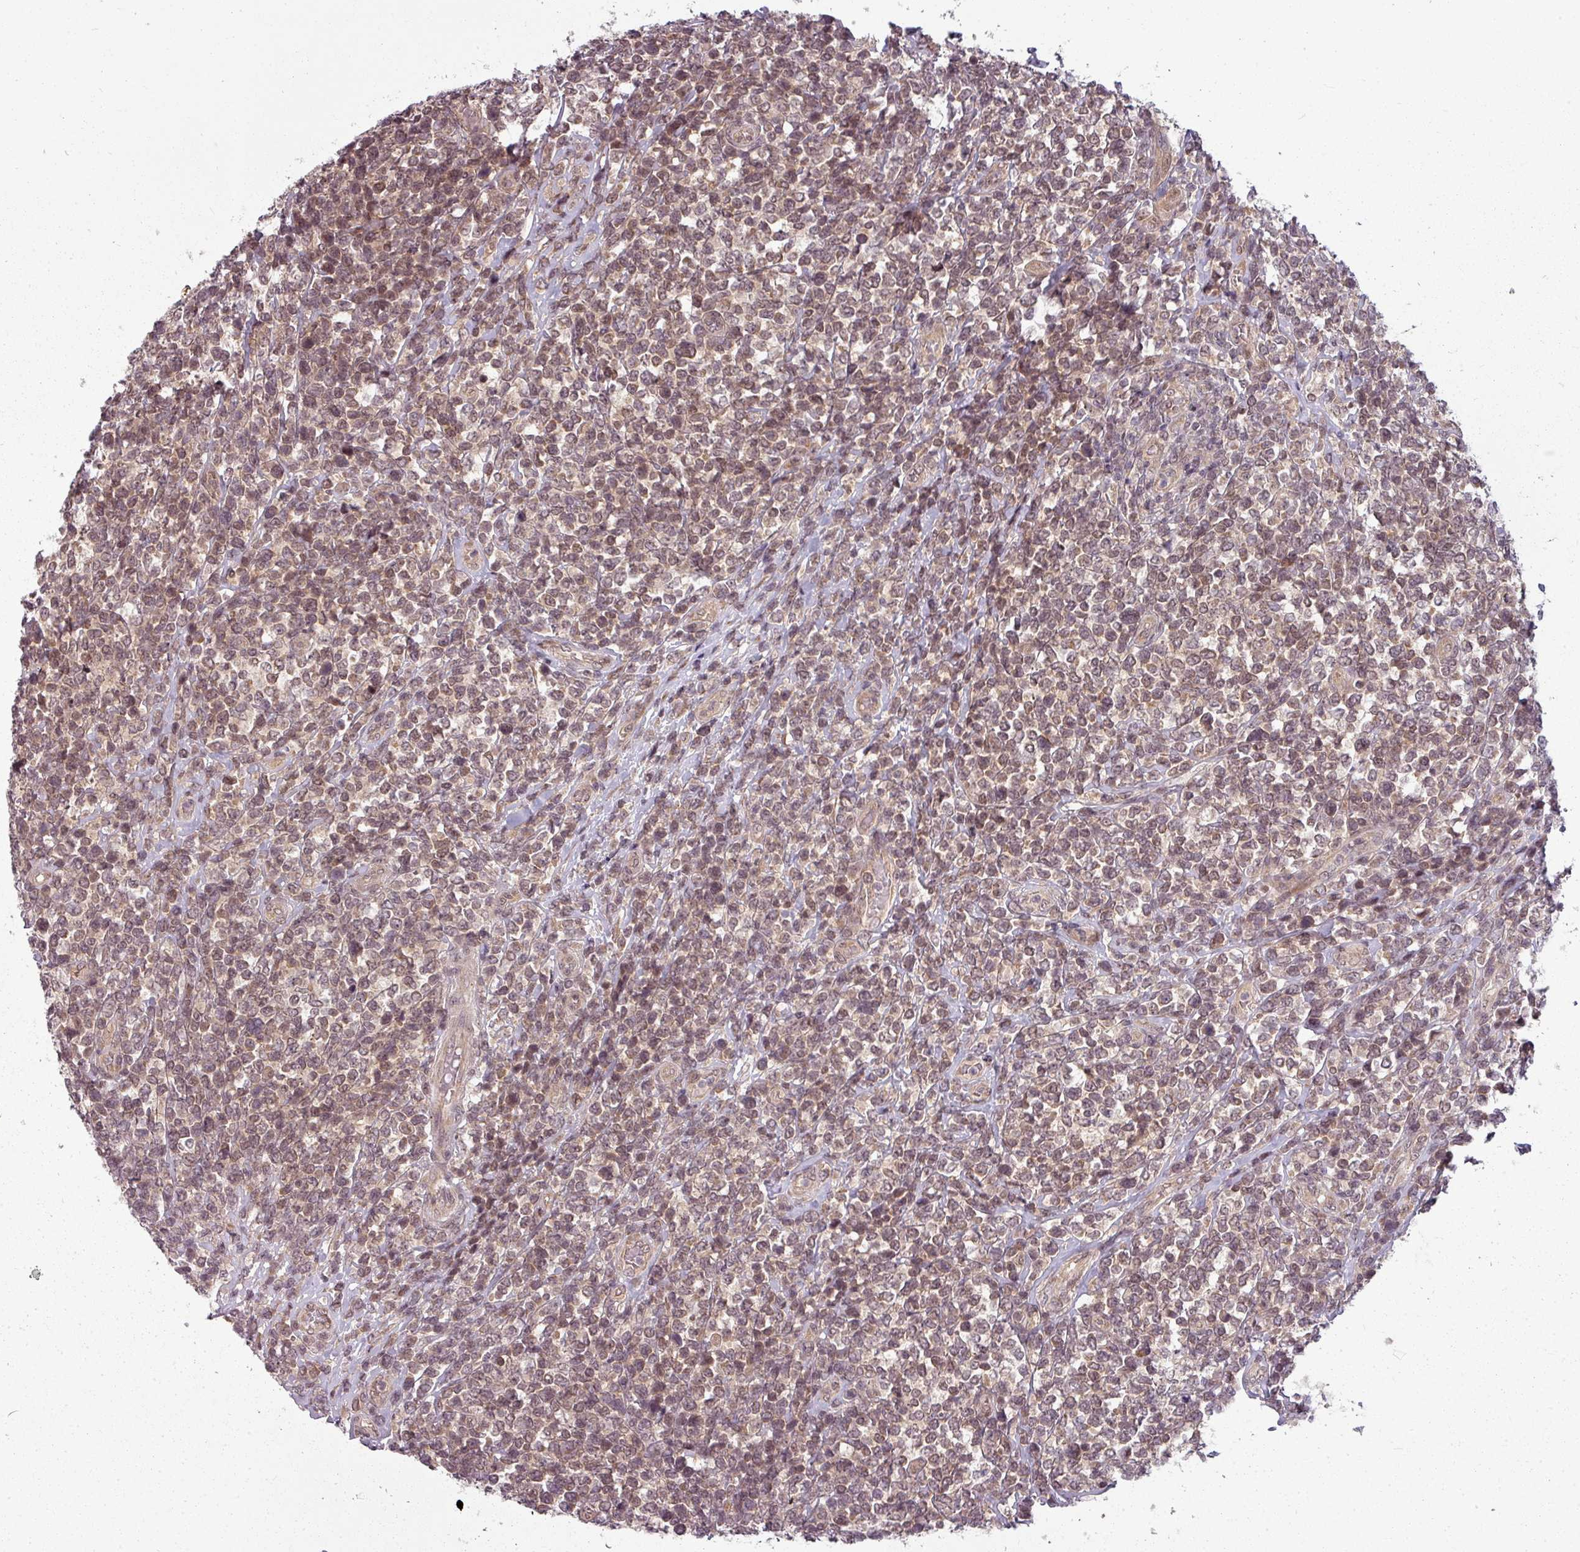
{"staining": {"intensity": "moderate", "quantity": ">75%", "location": "cytoplasmic/membranous"}, "tissue": "lymphoma", "cell_type": "Tumor cells", "image_type": "cancer", "snomed": [{"axis": "morphology", "description": "Malignant lymphoma, non-Hodgkin's type, High grade"}, {"axis": "topography", "description": "Soft tissue"}], "caption": "Lymphoma tissue exhibits moderate cytoplasmic/membranous staining in about >75% of tumor cells, visualized by immunohistochemistry.", "gene": "CLIC1", "patient": {"sex": "female", "age": 56}}